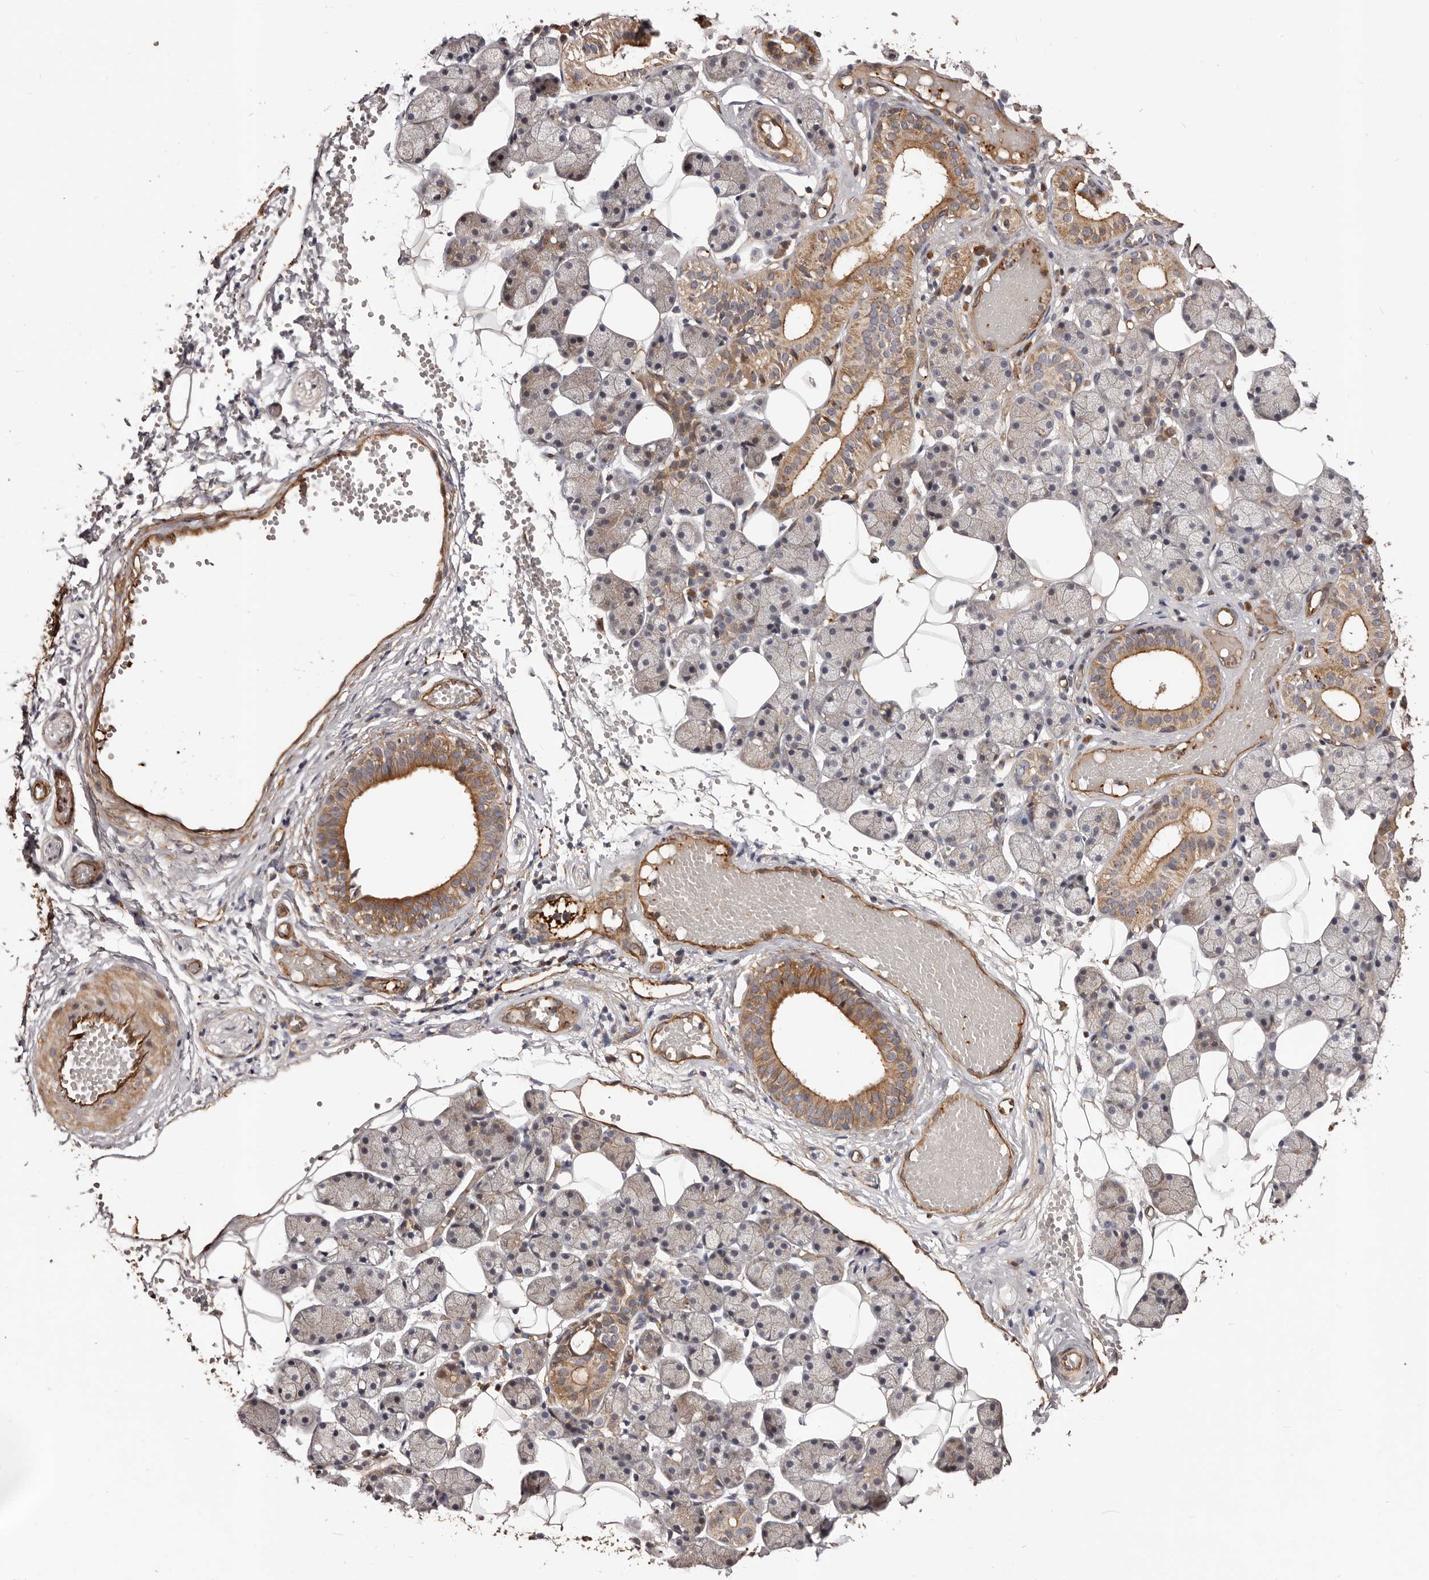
{"staining": {"intensity": "moderate", "quantity": "25%-75%", "location": "cytoplasmic/membranous"}, "tissue": "salivary gland", "cell_type": "Glandular cells", "image_type": "normal", "snomed": [{"axis": "morphology", "description": "Normal tissue, NOS"}, {"axis": "topography", "description": "Salivary gland"}], "caption": "A photomicrograph of human salivary gland stained for a protein reveals moderate cytoplasmic/membranous brown staining in glandular cells.", "gene": "GTPBP1", "patient": {"sex": "female", "age": 33}}